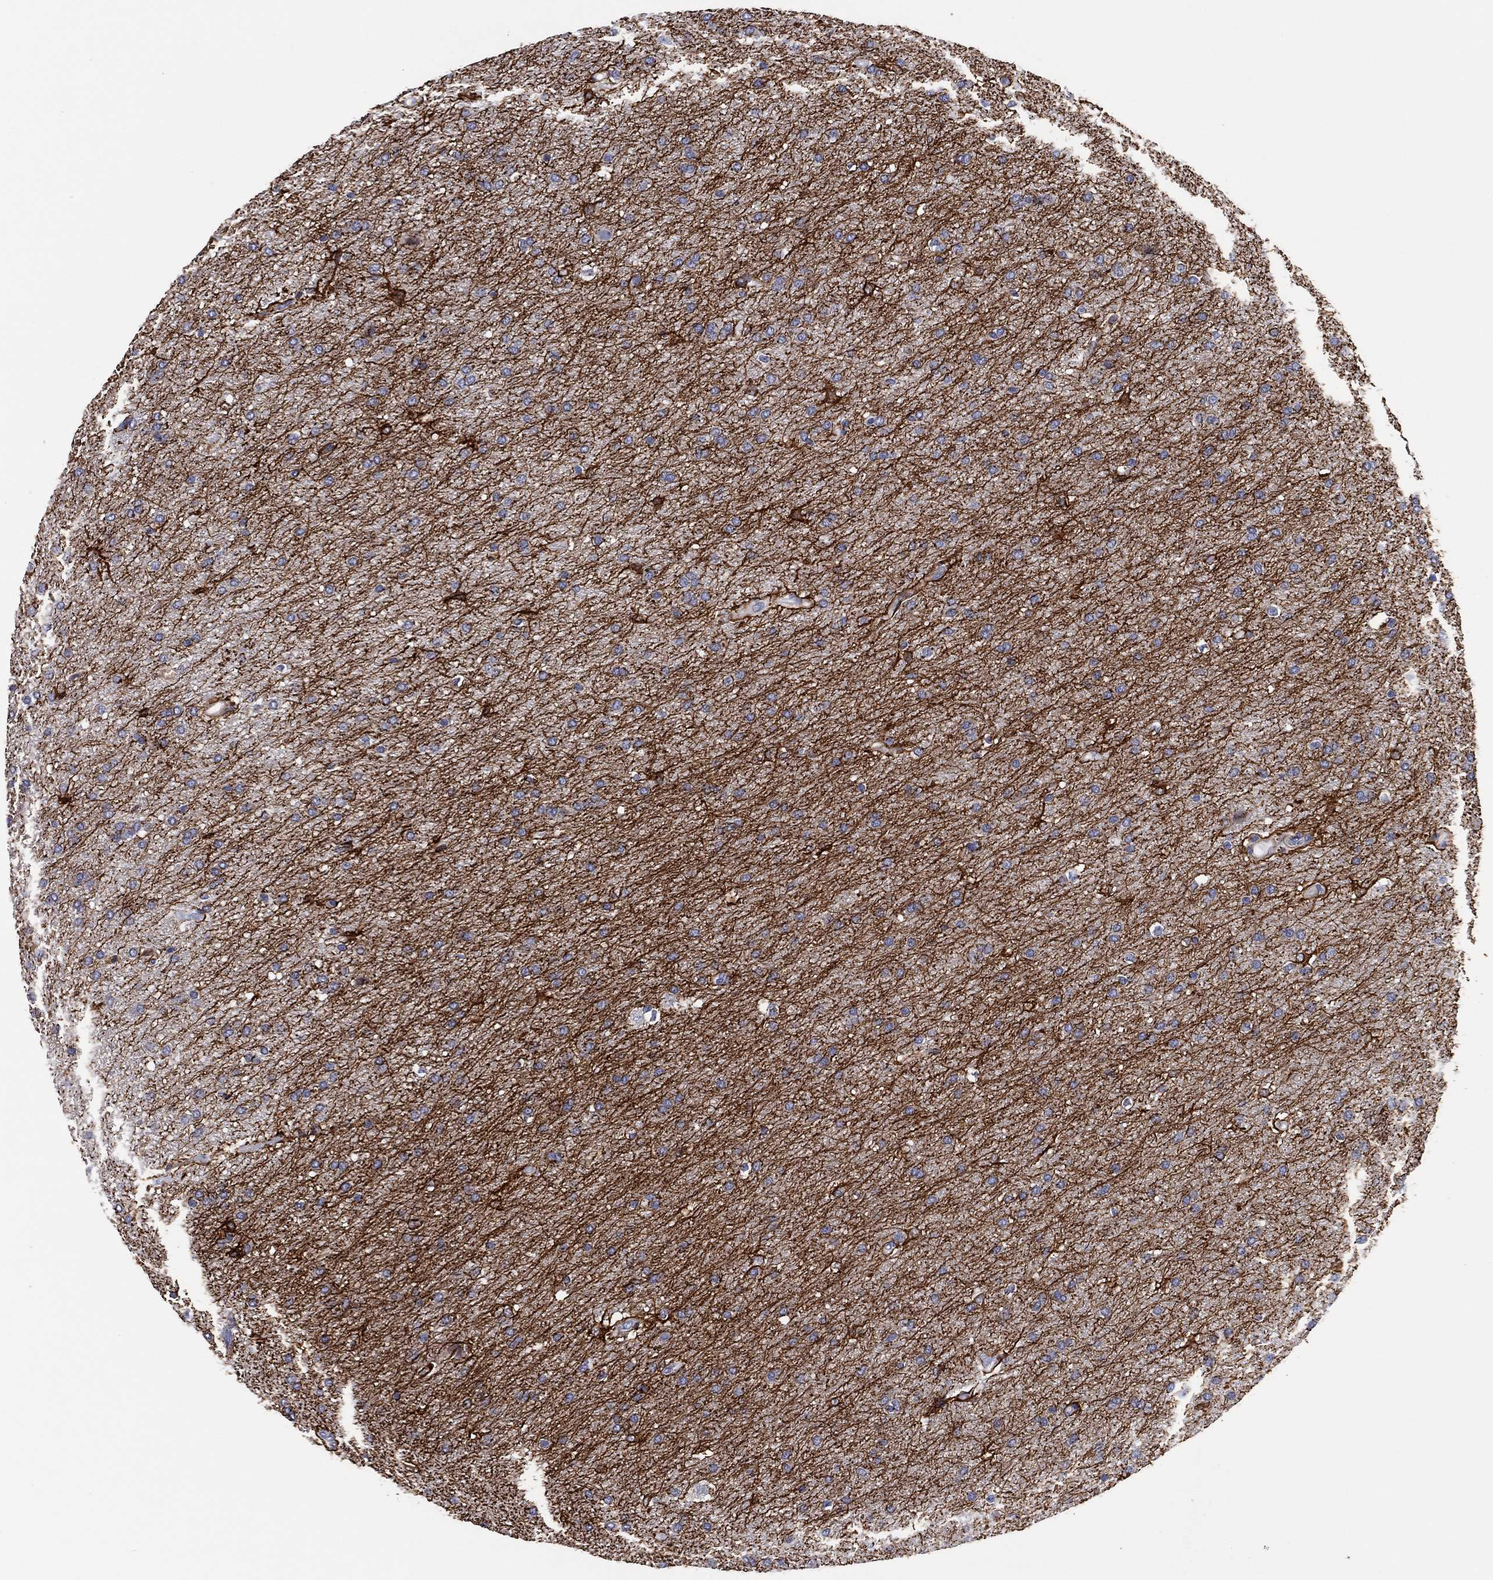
{"staining": {"intensity": "negative", "quantity": "none", "location": "none"}, "tissue": "glioma", "cell_type": "Tumor cells", "image_type": "cancer", "snomed": [{"axis": "morphology", "description": "Glioma, malignant, Low grade"}, {"axis": "topography", "description": "Brain"}], "caption": "This is an immunohistochemistry image of glioma. There is no positivity in tumor cells.", "gene": "CLIP3", "patient": {"sex": "female", "age": 37}}